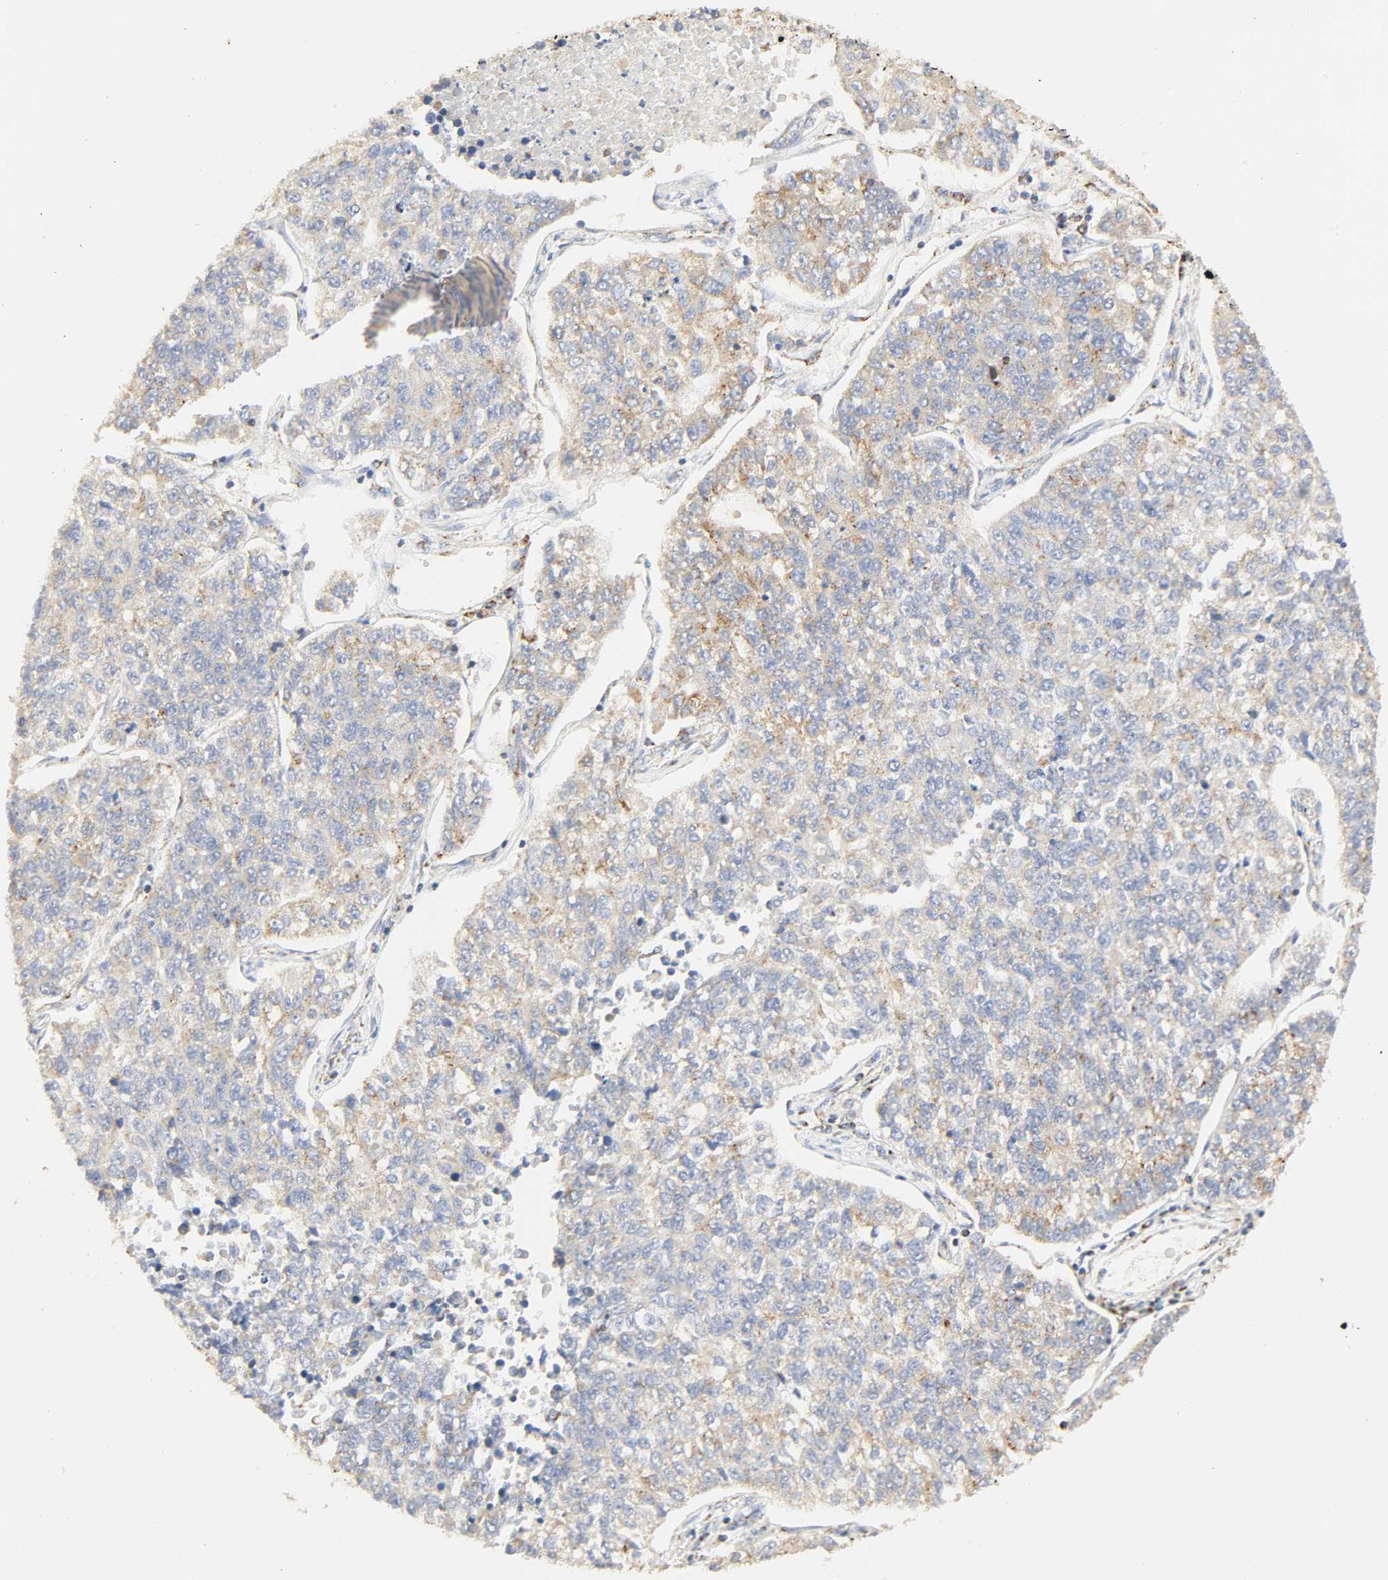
{"staining": {"intensity": "weak", "quantity": "25%-75%", "location": "cytoplasmic/membranous"}, "tissue": "lung cancer", "cell_type": "Tumor cells", "image_type": "cancer", "snomed": [{"axis": "morphology", "description": "Adenocarcinoma, NOS"}, {"axis": "topography", "description": "Lung"}], "caption": "Brown immunohistochemical staining in human lung cancer shows weak cytoplasmic/membranous expression in approximately 25%-75% of tumor cells.", "gene": "ACAT1", "patient": {"sex": "male", "age": 49}}